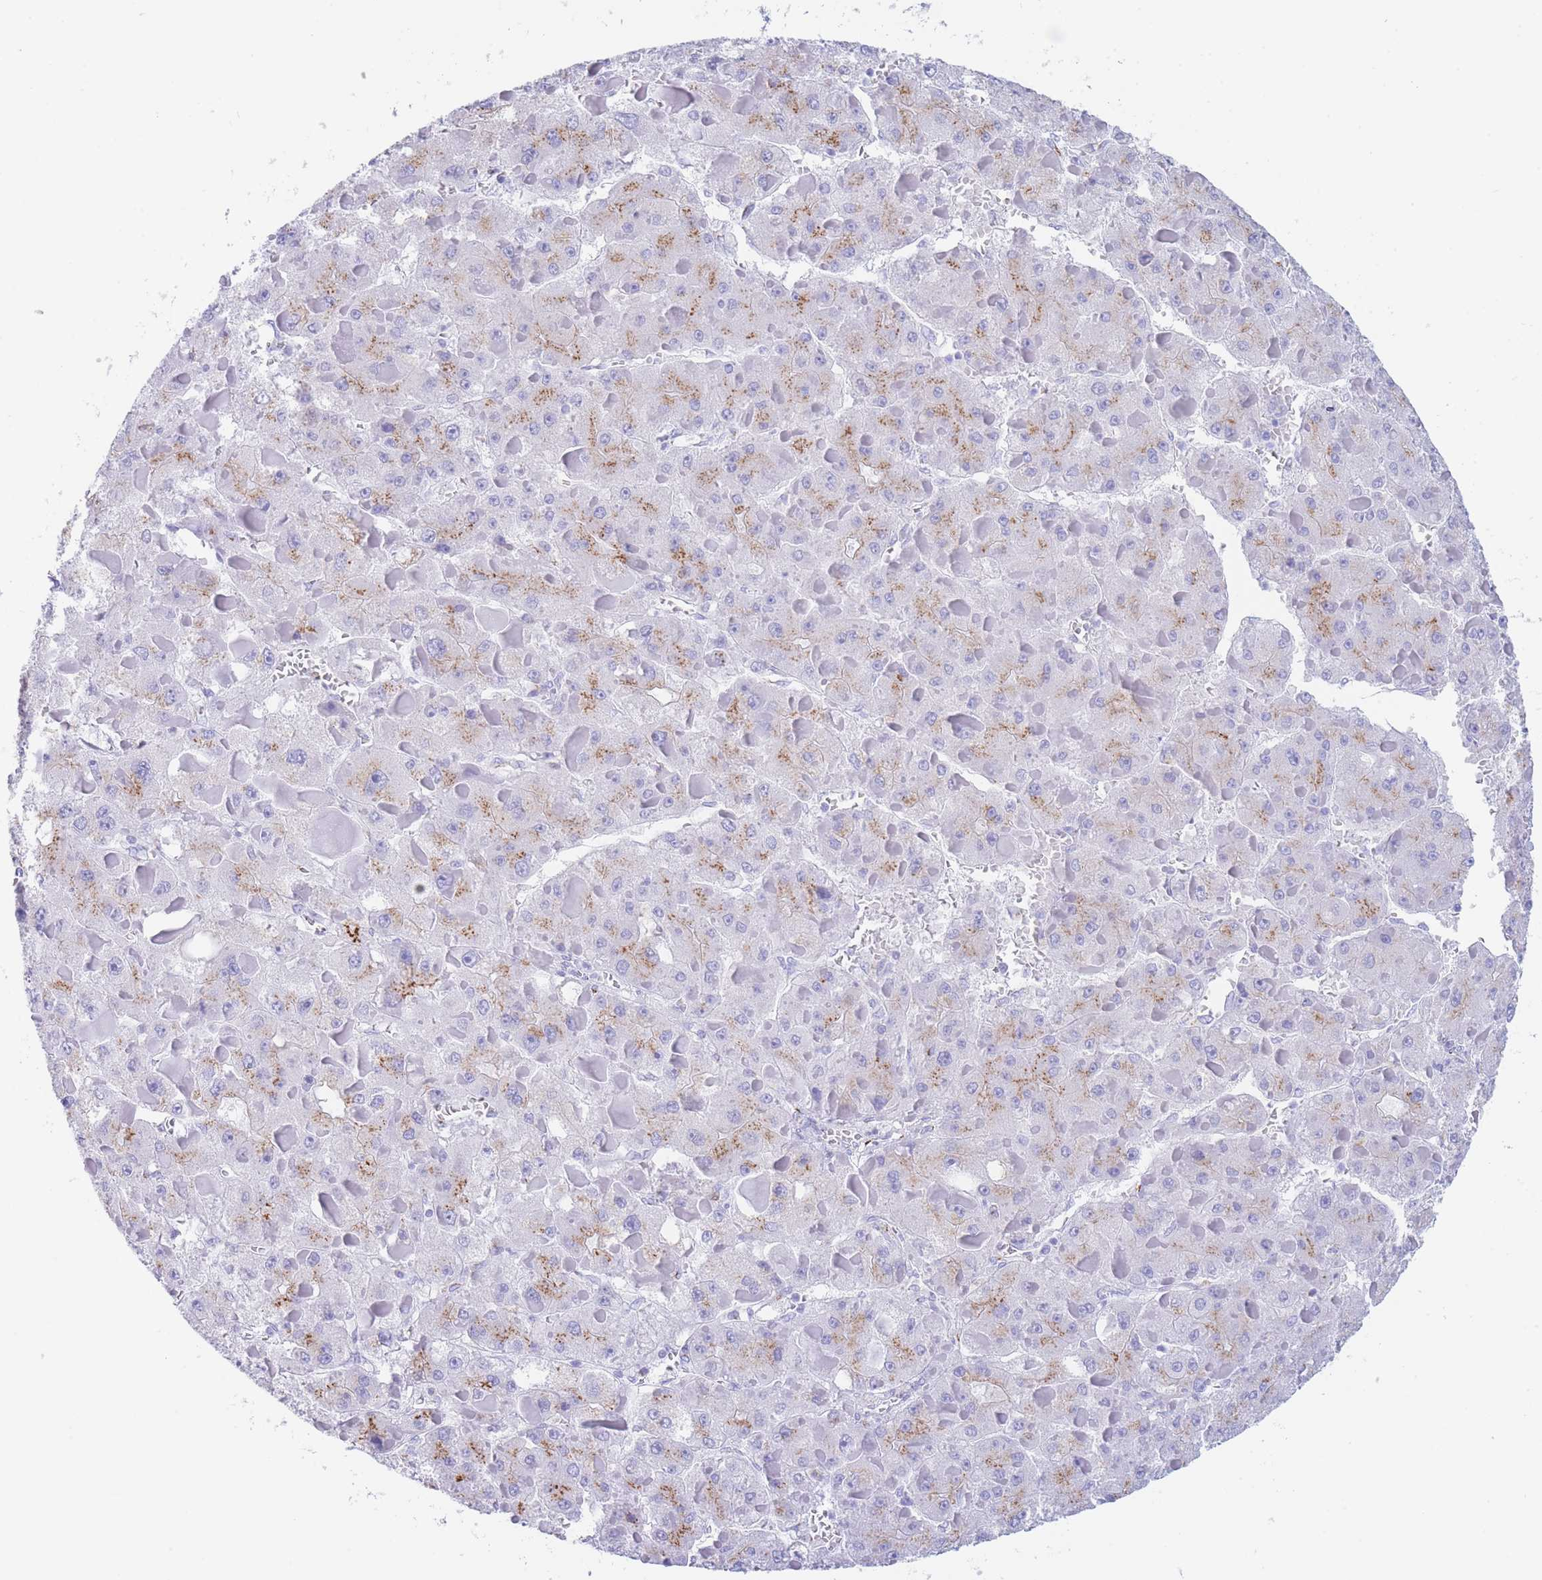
{"staining": {"intensity": "moderate", "quantity": "<25%", "location": "cytoplasmic/membranous"}, "tissue": "liver cancer", "cell_type": "Tumor cells", "image_type": "cancer", "snomed": [{"axis": "morphology", "description": "Carcinoma, Hepatocellular, NOS"}, {"axis": "topography", "description": "Liver"}], "caption": "DAB immunohistochemical staining of liver cancer (hepatocellular carcinoma) shows moderate cytoplasmic/membranous protein expression in approximately <25% of tumor cells.", "gene": "FAM3C", "patient": {"sex": "female", "age": 73}}